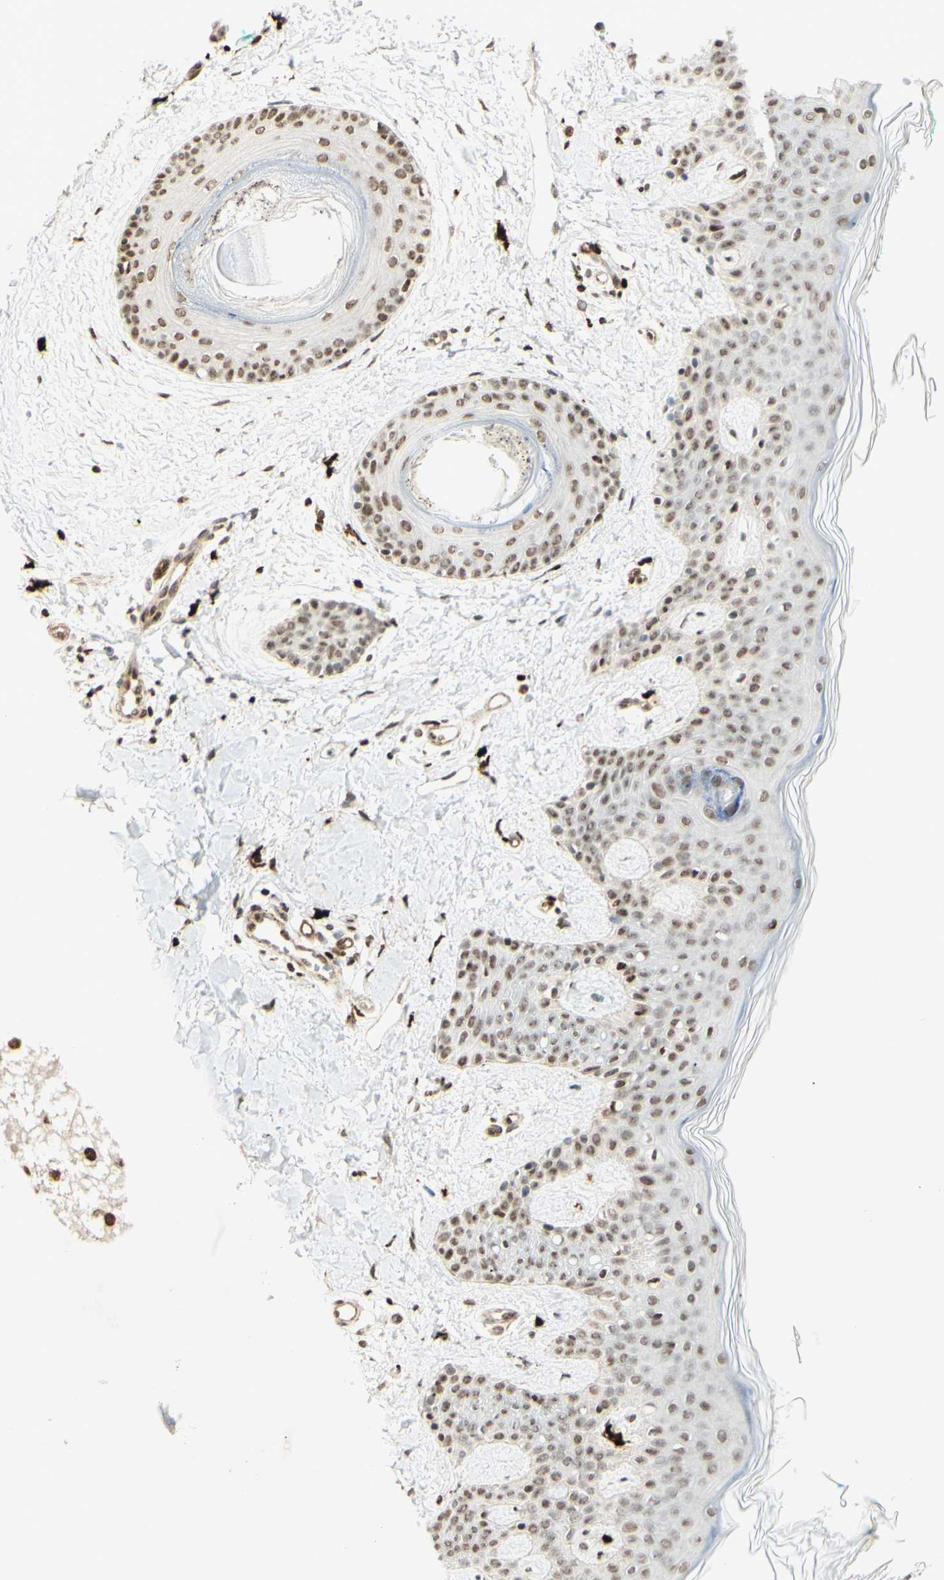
{"staining": {"intensity": "strong", "quantity": ">75%", "location": "nuclear"}, "tissue": "skin", "cell_type": "Fibroblasts", "image_type": "normal", "snomed": [{"axis": "morphology", "description": "Normal tissue, NOS"}, {"axis": "topography", "description": "Skin"}], "caption": "Strong nuclear expression is present in about >75% of fibroblasts in normal skin. Using DAB (3,3'-diaminobenzidine) (brown) and hematoxylin (blue) stains, captured at high magnification using brightfield microscopy.", "gene": "ZMYM6", "patient": {"sex": "male", "age": 16}}